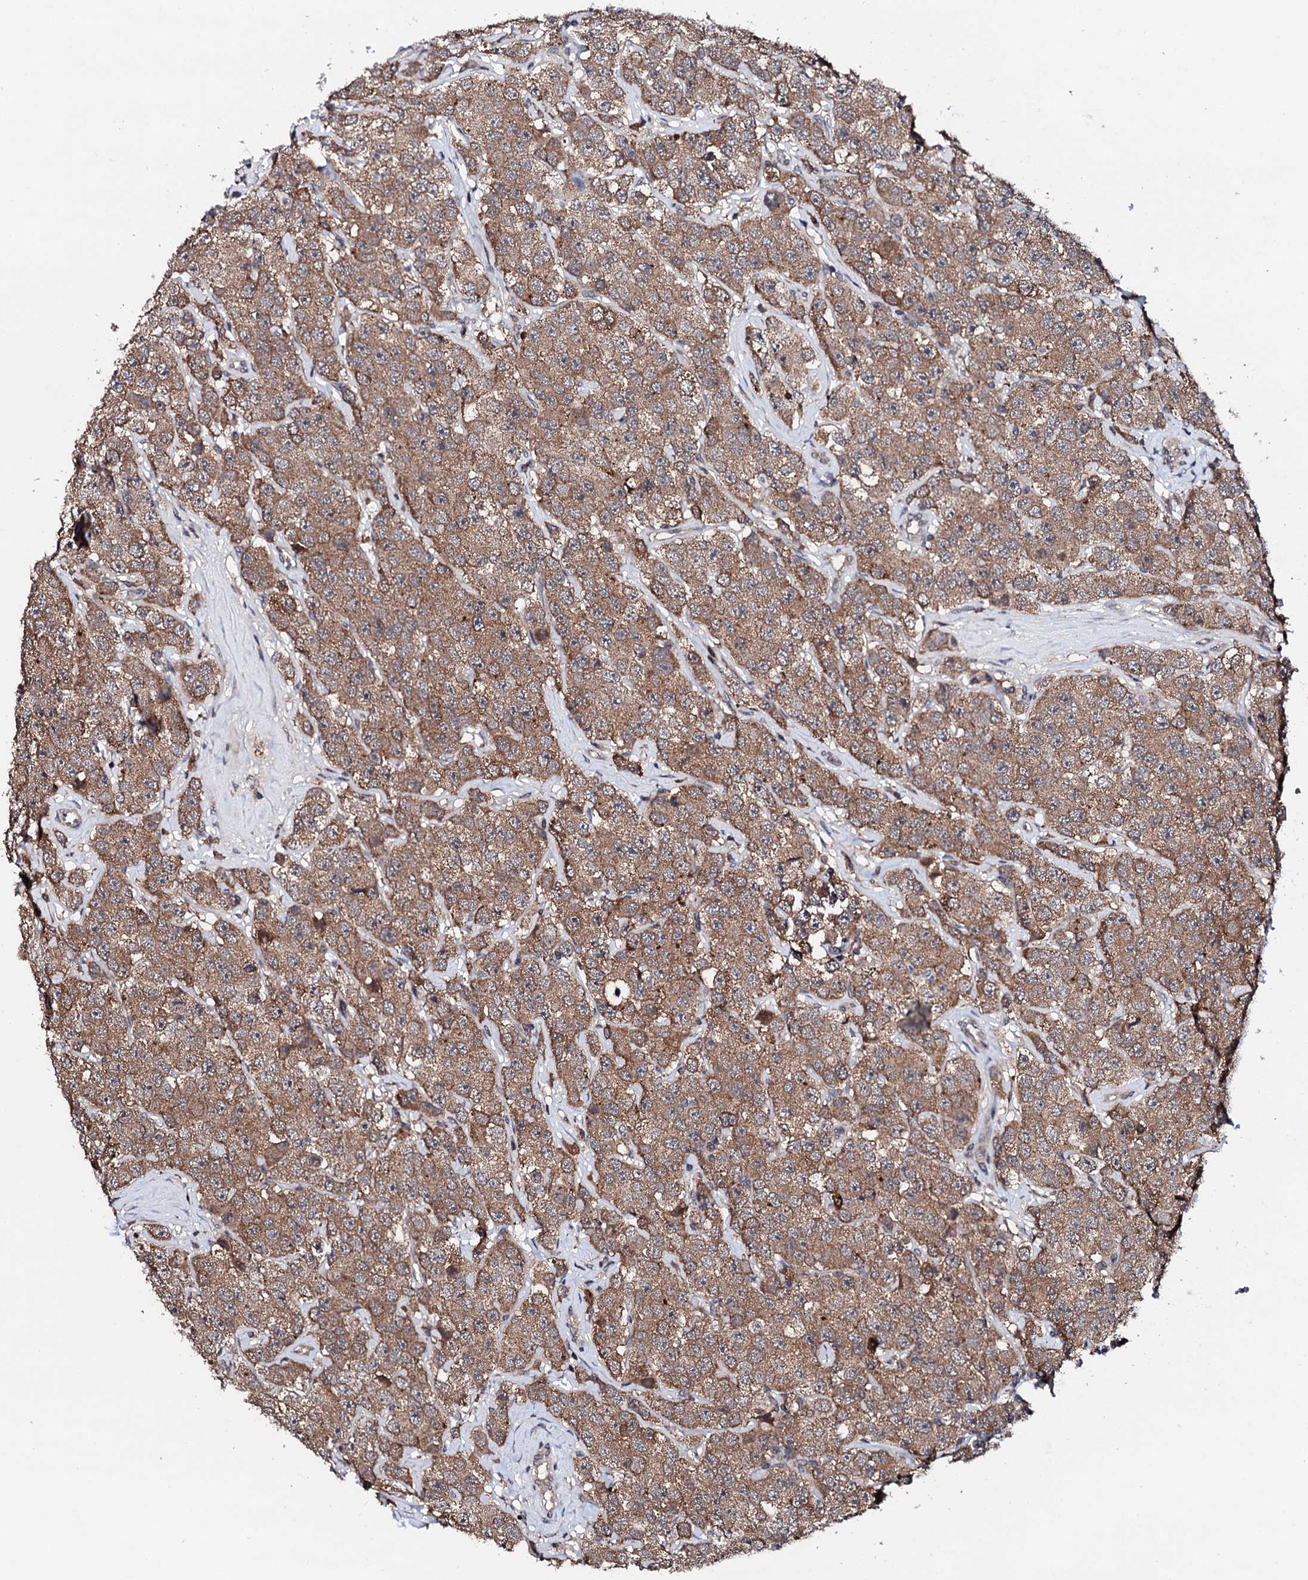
{"staining": {"intensity": "moderate", "quantity": ">75%", "location": "cytoplasmic/membranous"}, "tissue": "testis cancer", "cell_type": "Tumor cells", "image_type": "cancer", "snomed": [{"axis": "morphology", "description": "Seminoma, NOS"}, {"axis": "topography", "description": "Testis"}], "caption": "High-power microscopy captured an IHC image of testis cancer, revealing moderate cytoplasmic/membranous positivity in about >75% of tumor cells. The staining was performed using DAB, with brown indicating positive protein expression. Nuclei are stained blue with hematoxylin.", "gene": "EDC3", "patient": {"sex": "male", "age": 28}}